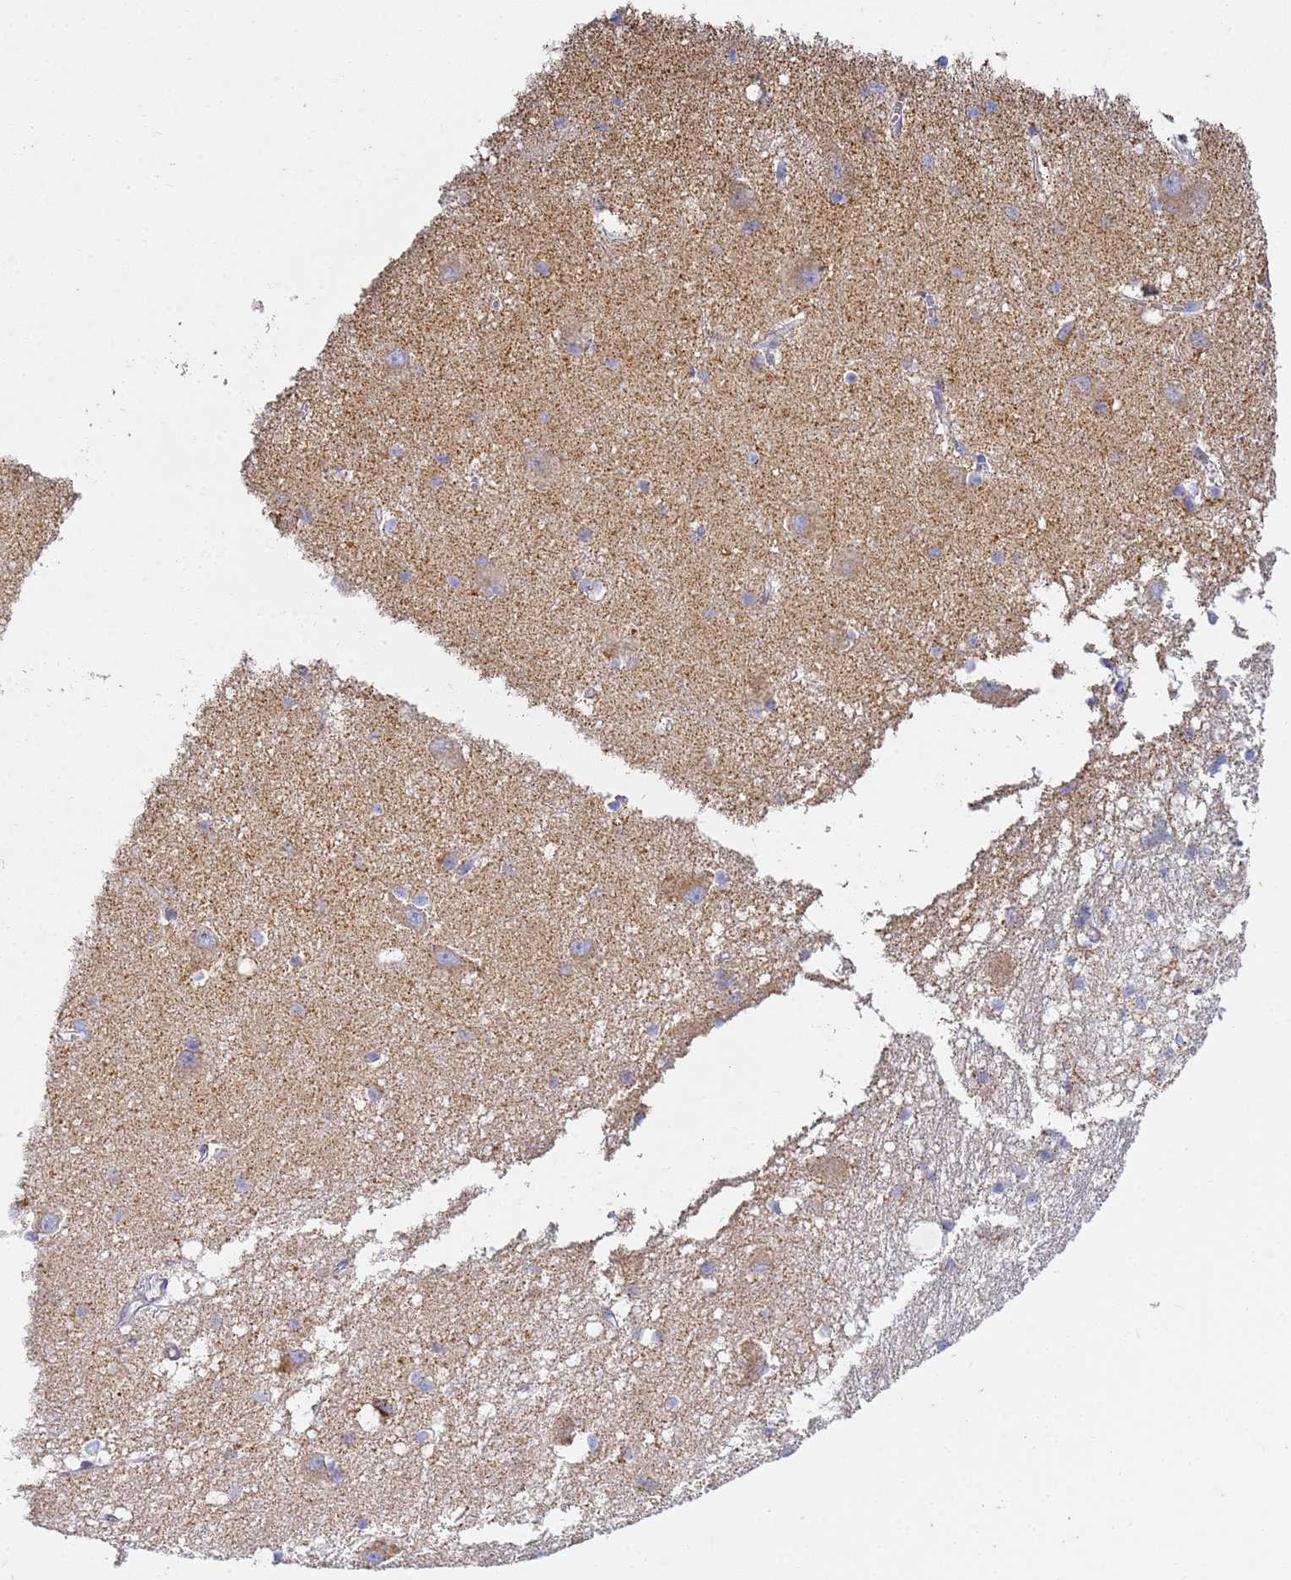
{"staining": {"intensity": "weak", "quantity": "<25%", "location": "cytoplasmic/membranous"}, "tissue": "caudate", "cell_type": "Glial cells", "image_type": "normal", "snomed": [{"axis": "morphology", "description": "Normal tissue, NOS"}, {"axis": "topography", "description": "Lateral ventricle wall"}], "caption": "DAB (3,3'-diaminobenzidine) immunohistochemical staining of normal caudate shows no significant expression in glial cells.", "gene": "CNIH4", "patient": {"sex": "male", "age": 37}}